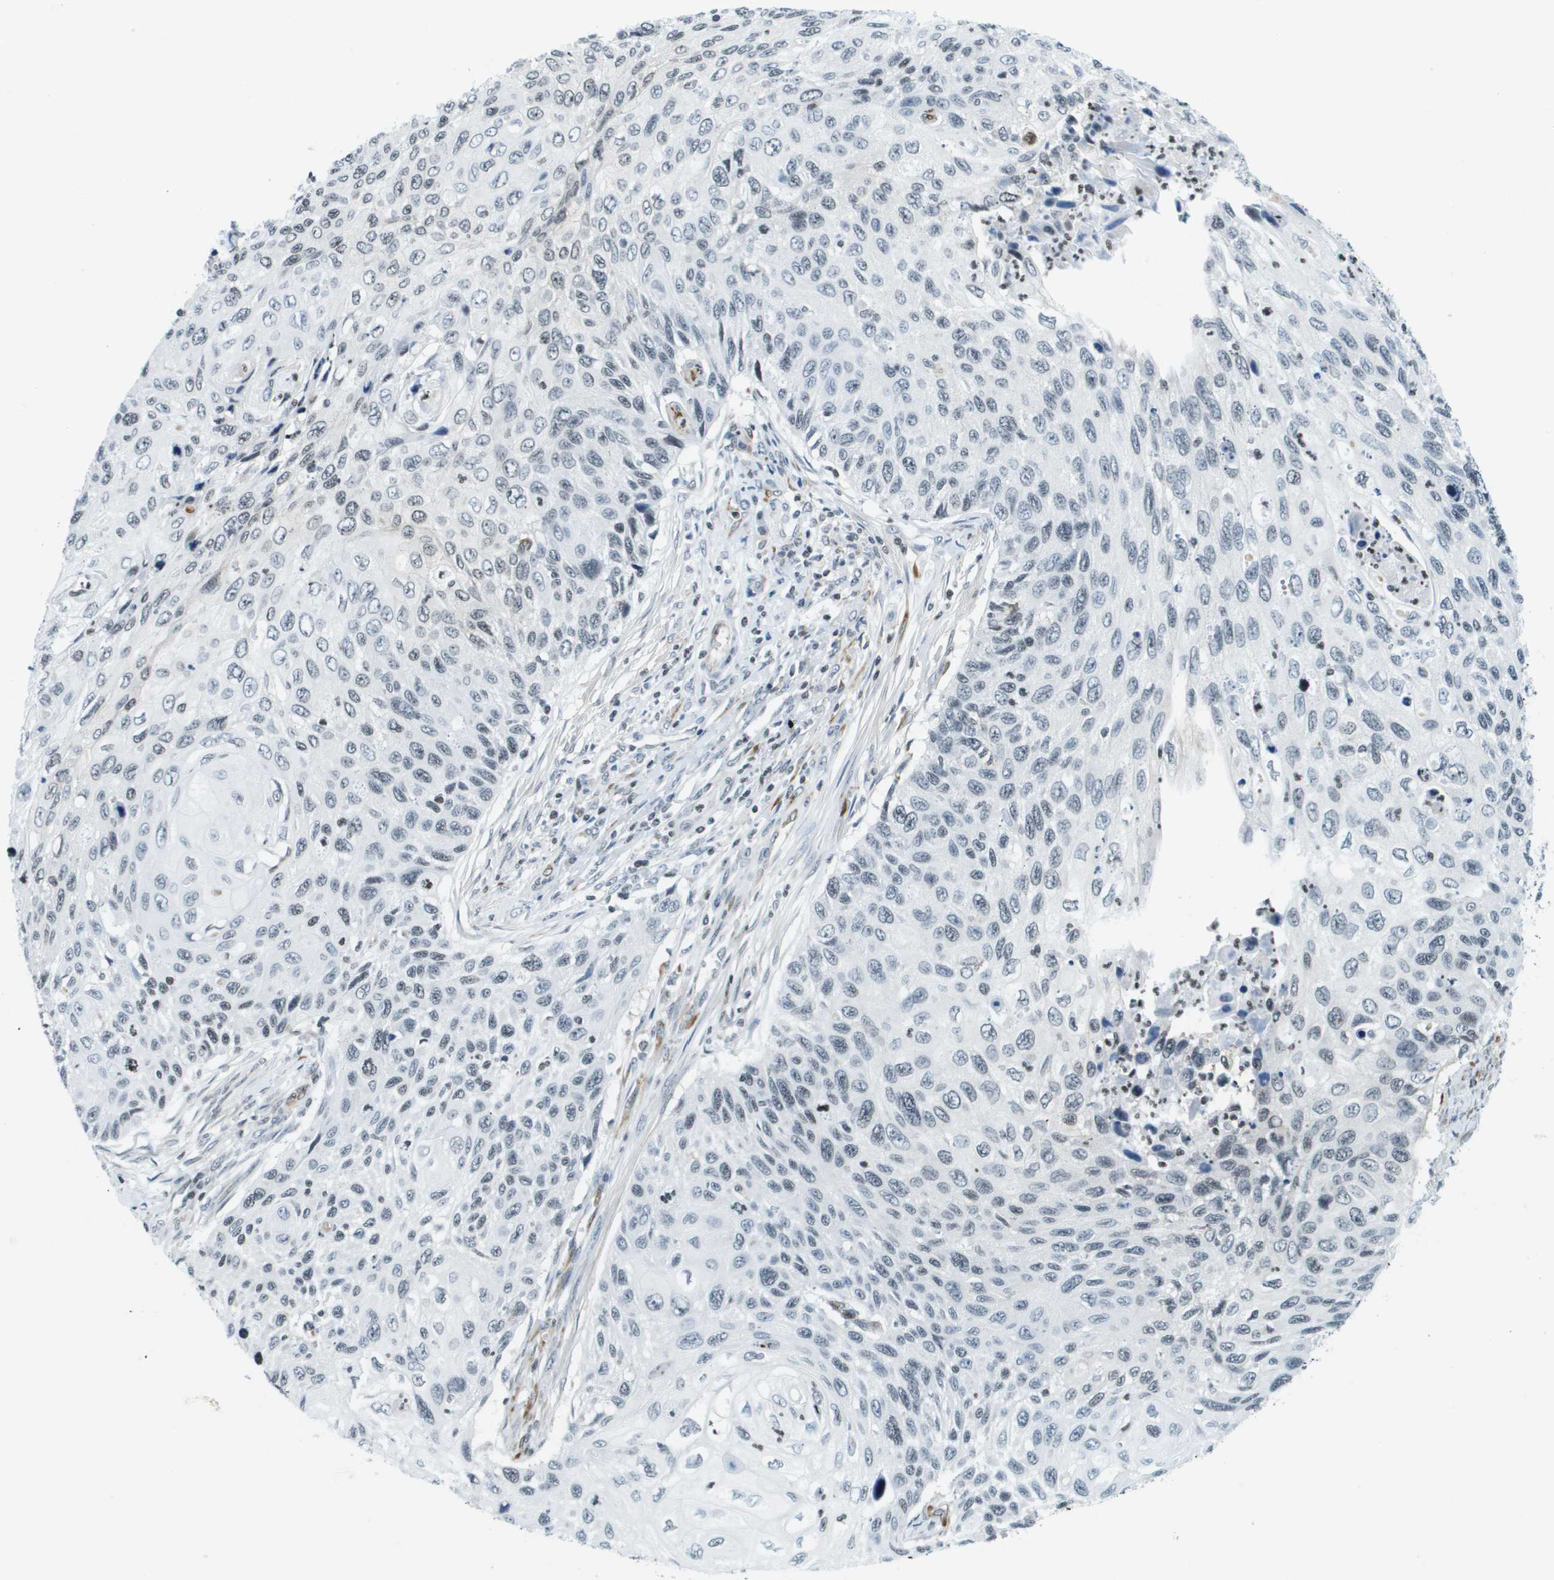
{"staining": {"intensity": "negative", "quantity": "none", "location": "none"}, "tissue": "cervical cancer", "cell_type": "Tumor cells", "image_type": "cancer", "snomed": [{"axis": "morphology", "description": "Squamous cell carcinoma, NOS"}, {"axis": "topography", "description": "Cervix"}], "caption": "High magnification brightfield microscopy of cervical cancer (squamous cell carcinoma) stained with DAB (brown) and counterstained with hematoxylin (blue): tumor cells show no significant expression. The staining is performed using DAB brown chromogen with nuclei counter-stained in using hematoxylin.", "gene": "UVRAG", "patient": {"sex": "female", "age": 70}}